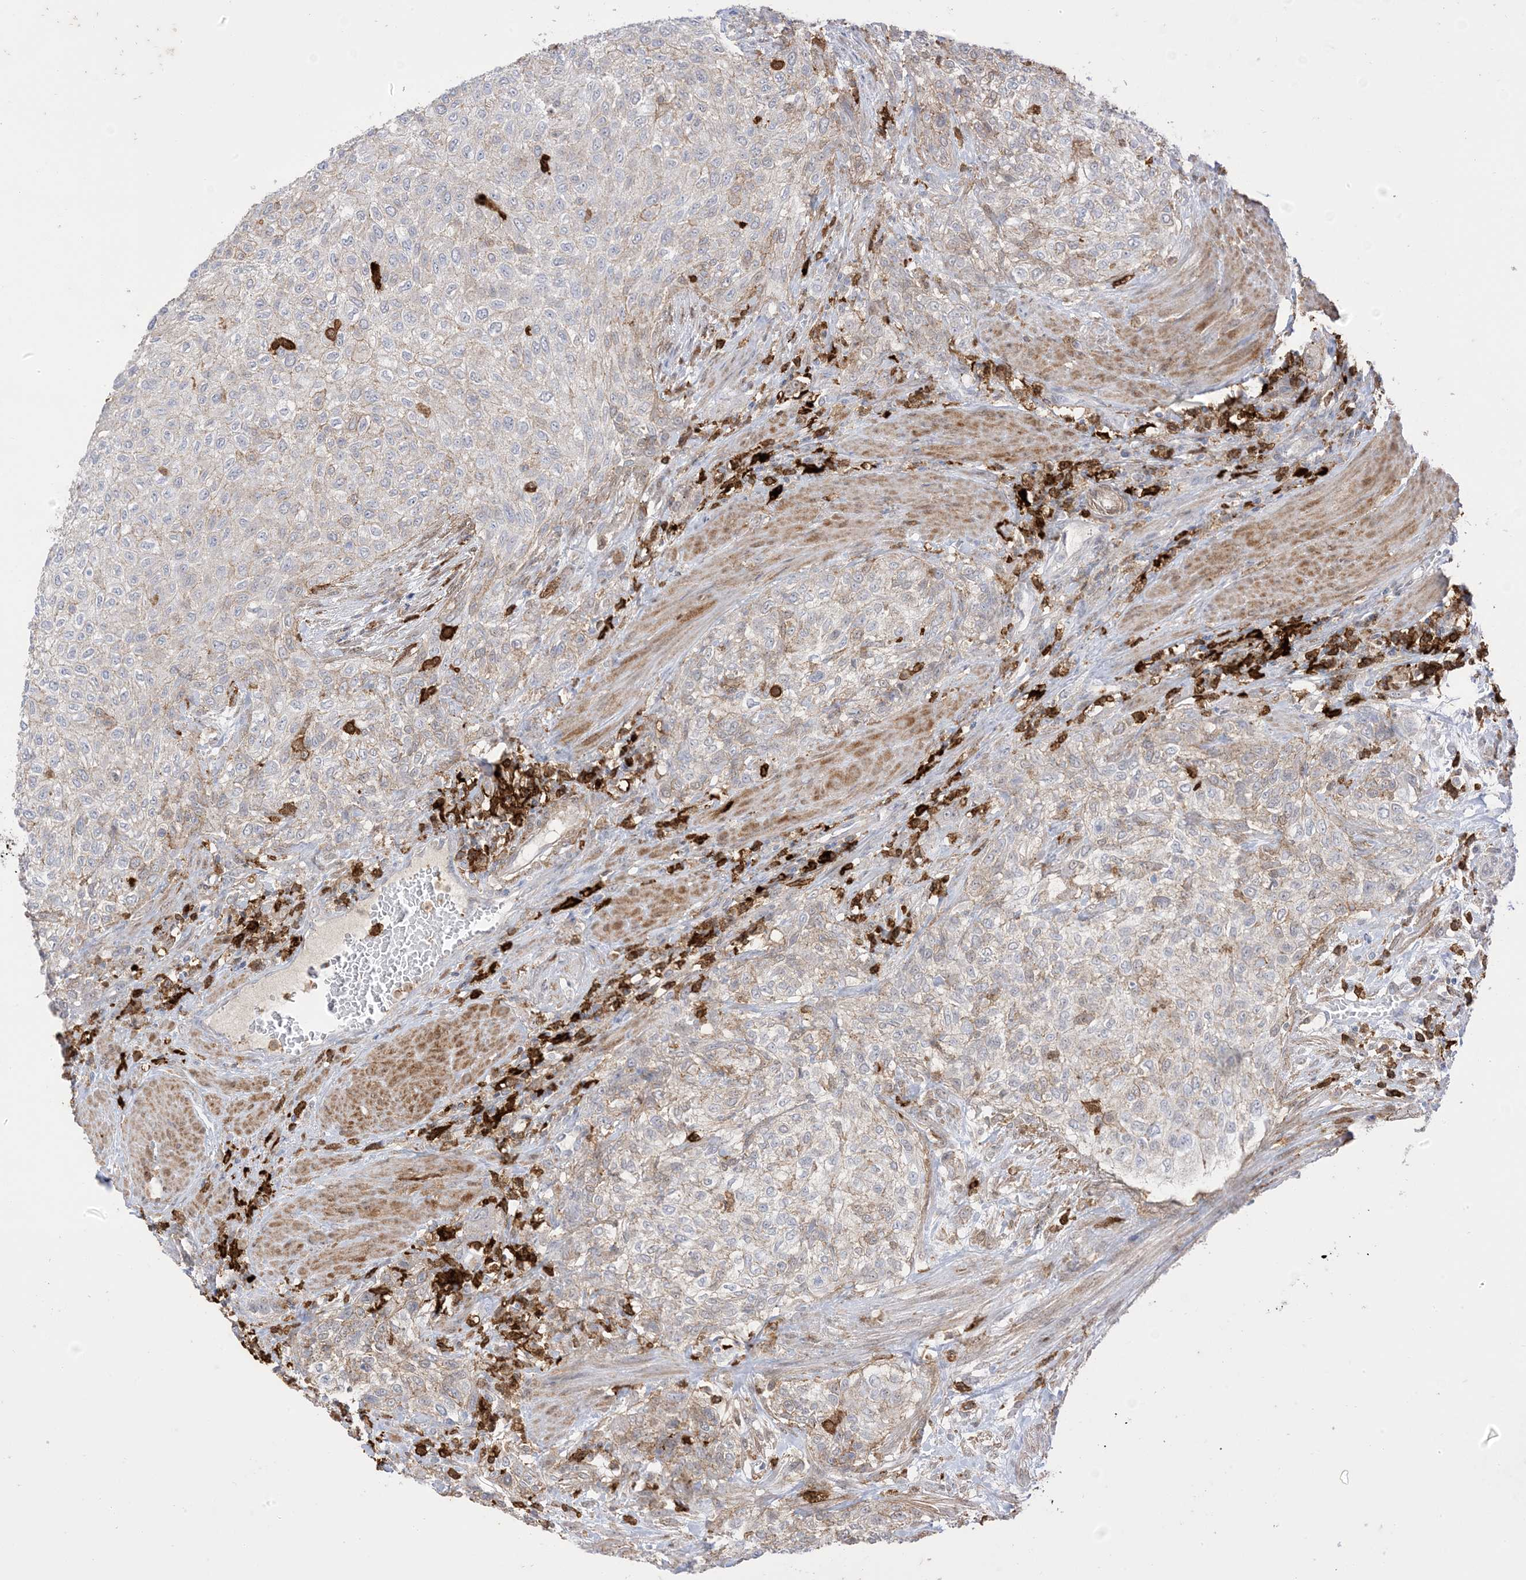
{"staining": {"intensity": "weak", "quantity": "25%-75%", "location": "cytoplasmic/membranous"}, "tissue": "urothelial cancer", "cell_type": "Tumor cells", "image_type": "cancer", "snomed": [{"axis": "morphology", "description": "Urothelial carcinoma, High grade"}, {"axis": "topography", "description": "Urinary bladder"}], "caption": "Urothelial cancer stained with a protein marker reveals weak staining in tumor cells.", "gene": "GSN", "patient": {"sex": "male", "age": 35}}